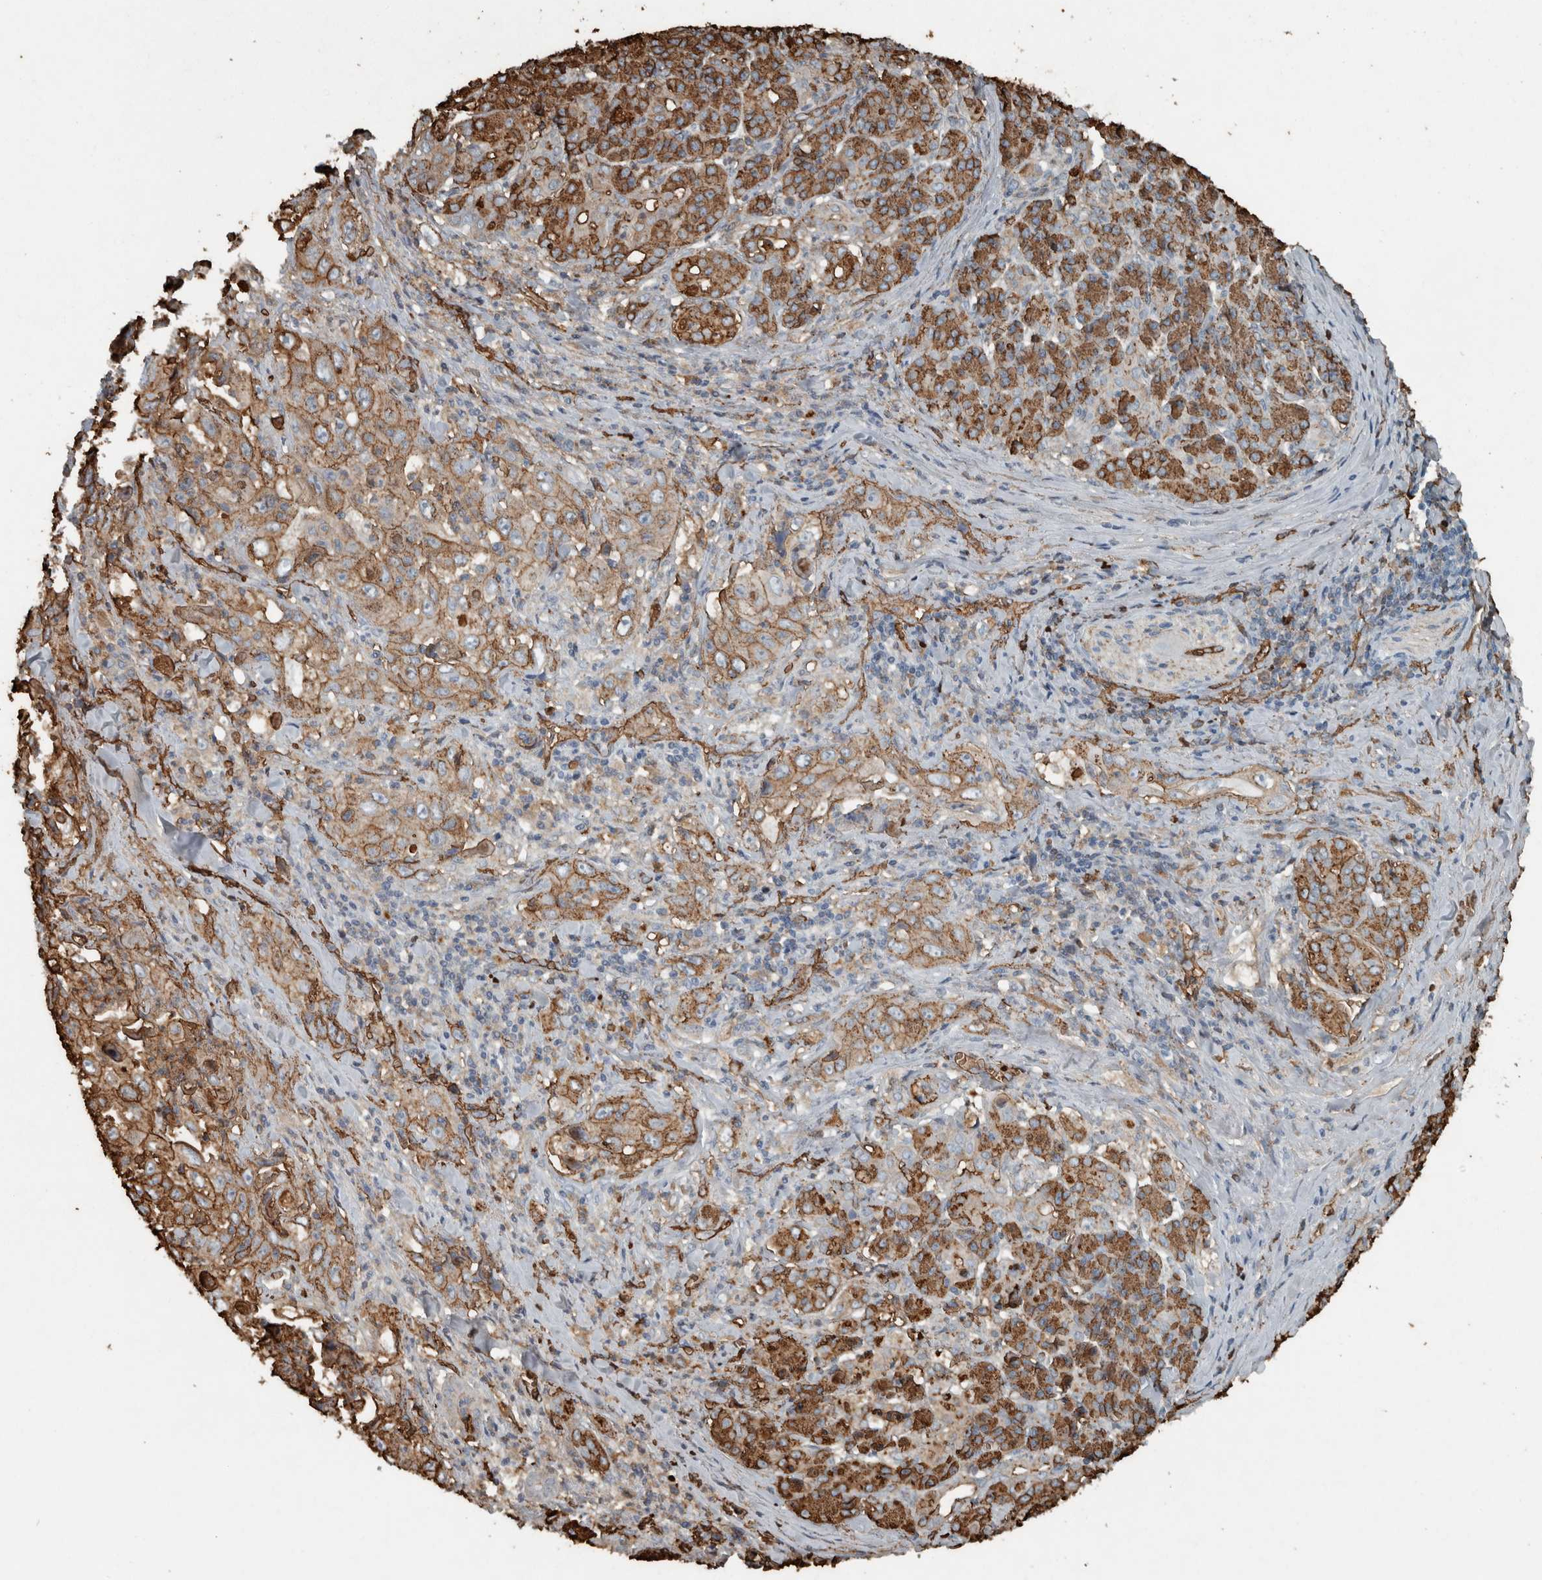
{"staining": {"intensity": "moderate", "quantity": ">75%", "location": "cytoplasmic/membranous"}, "tissue": "pancreatic cancer", "cell_type": "Tumor cells", "image_type": "cancer", "snomed": [{"axis": "morphology", "description": "Adenocarcinoma, NOS"}, {"axis": "topography", "description": "Pancreas"}], "caption": "DAB immunohistochemical staining of human pancreatic cancer (adenocarcinoma) displays moderate cytoplasmic/membranous protein positivity in about >75% of tumor cells.", "gene": "LBP", "patient": {"sex": "male", "age": 70}}